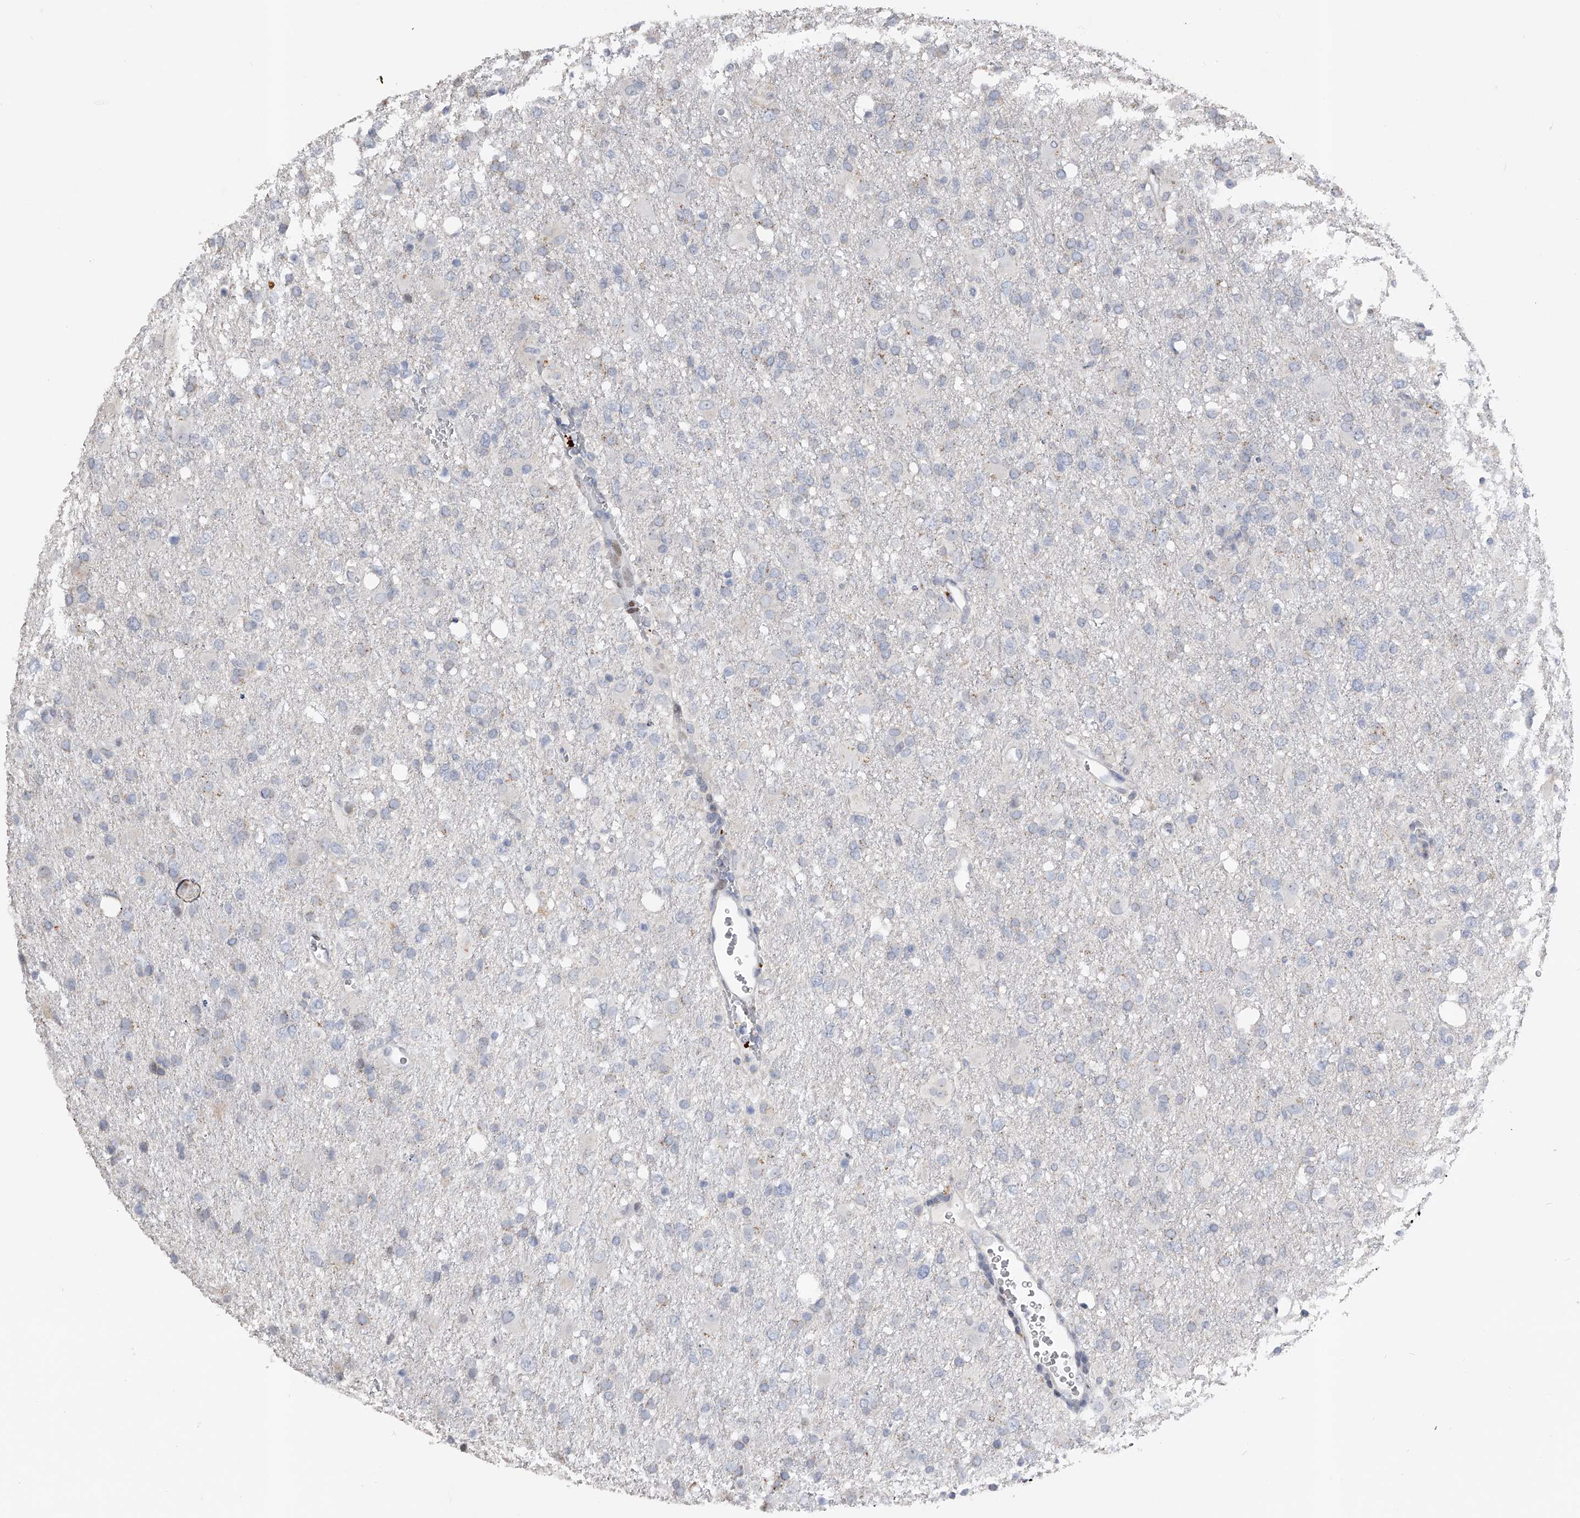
{"staining": {"intensity": "negative", "quantity": "none", "location": "none"}, "tissue": "glioma", "cell_type": "Tumor cells", "image_type": "cancer", "snomed": [{"axis": "morphology", "description": "Glioma, malignant, High grade"}, {"axis": "topography", "description": "Brain"}], "caption": "This is an immunohistochemistry micrograph of high-grade glioma (malignant). There is no staining in tumor cells.", "gene": "RWDD2A", "patient": {"sex": "female", "age": 57}}